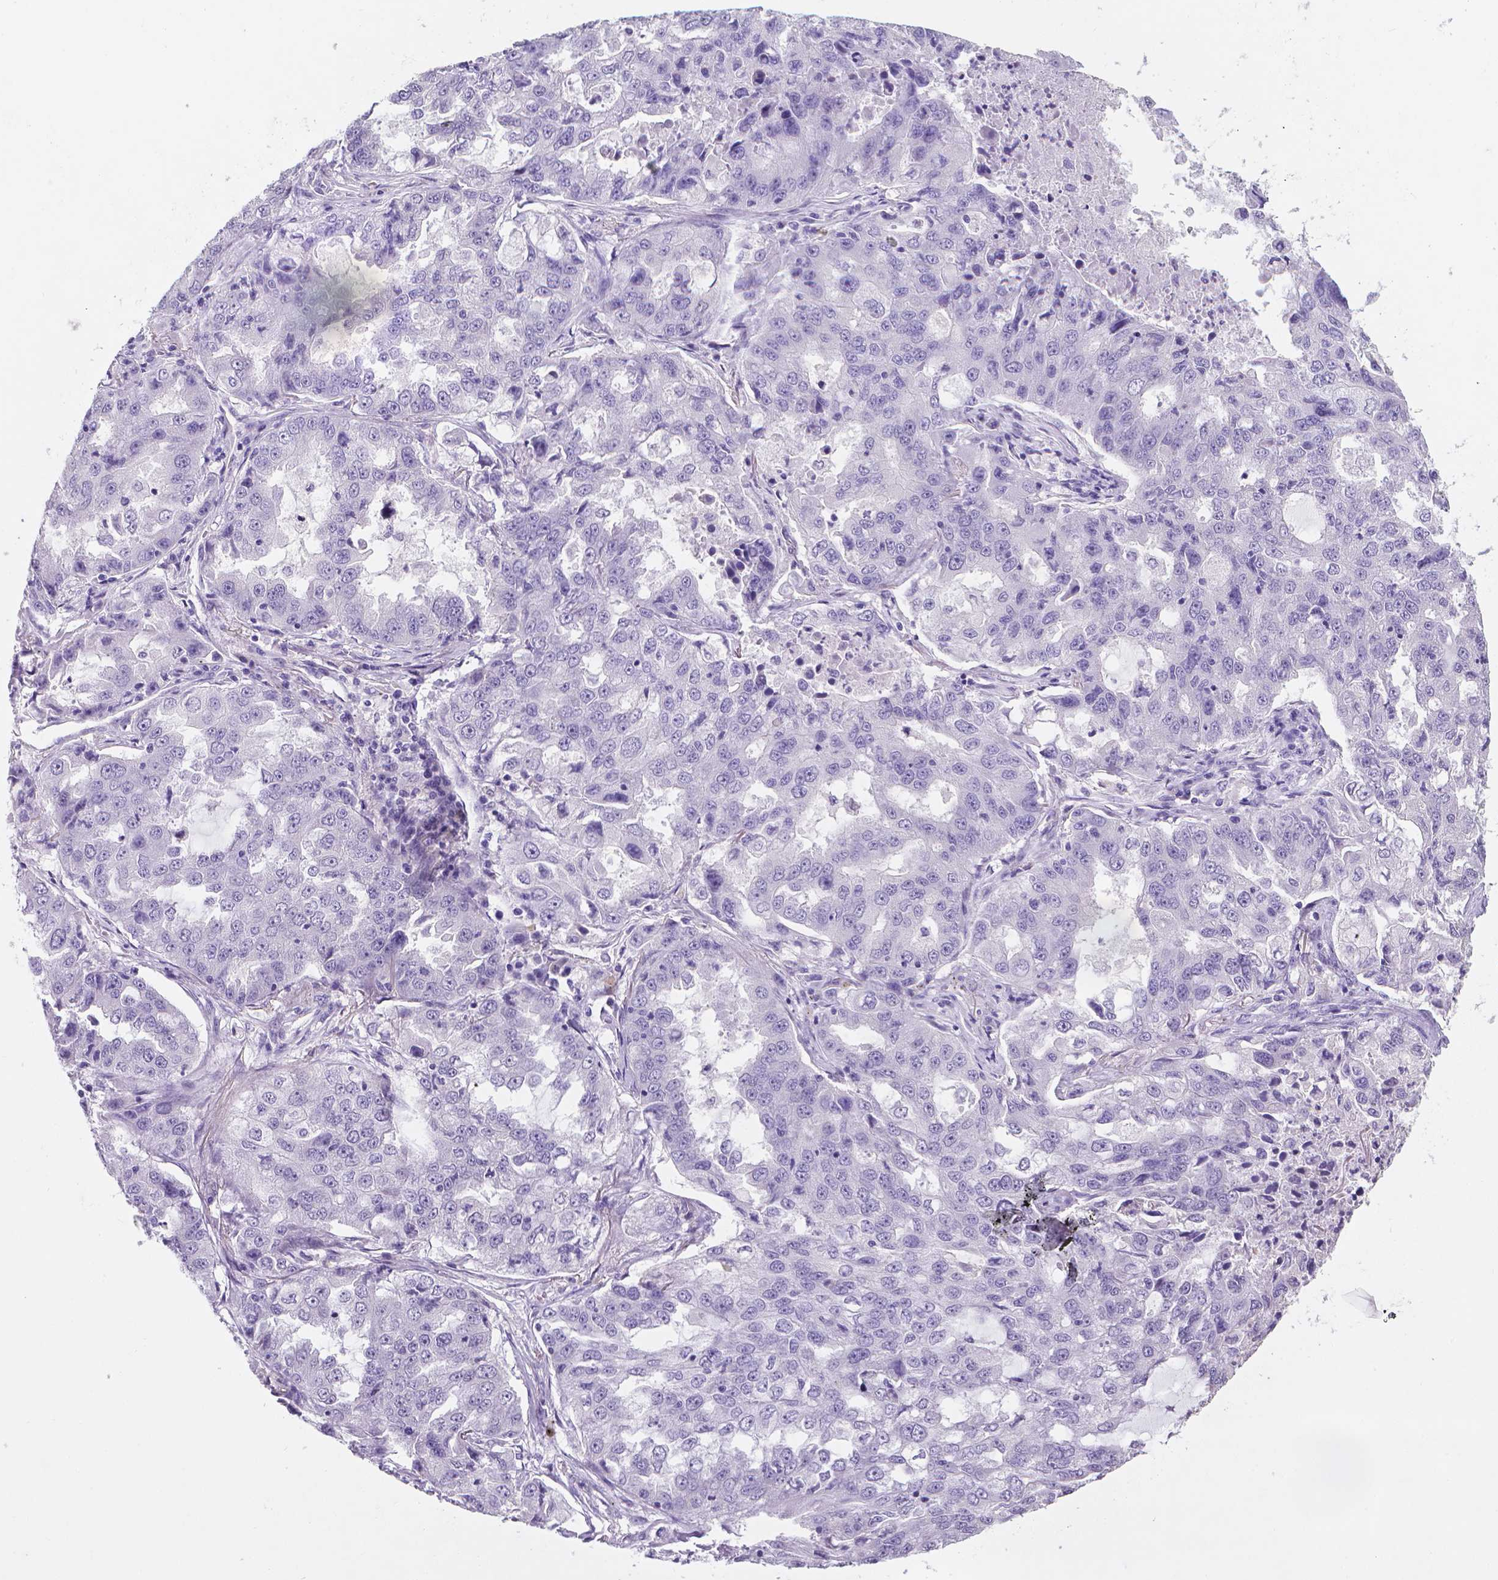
{"staining": {"intensity": "negative", "quantity": "none", "location": "none"}, "tissue": "lung cancer", "cell_type": "Tumor cells", "image_type": "cancer", "snomed": [{"axis": "morphology", "description": "Adenocarcinoma, NOS"}, {"axis": "topography", "description": "Lung"}], "caption": "DAB immunohistochemical staining of human lung cancer (adenocarcinoma) displays no significant expression in tumor cells.", "gene": "XPNPEP2", "patient": {"sex": "female", "age": 61}}